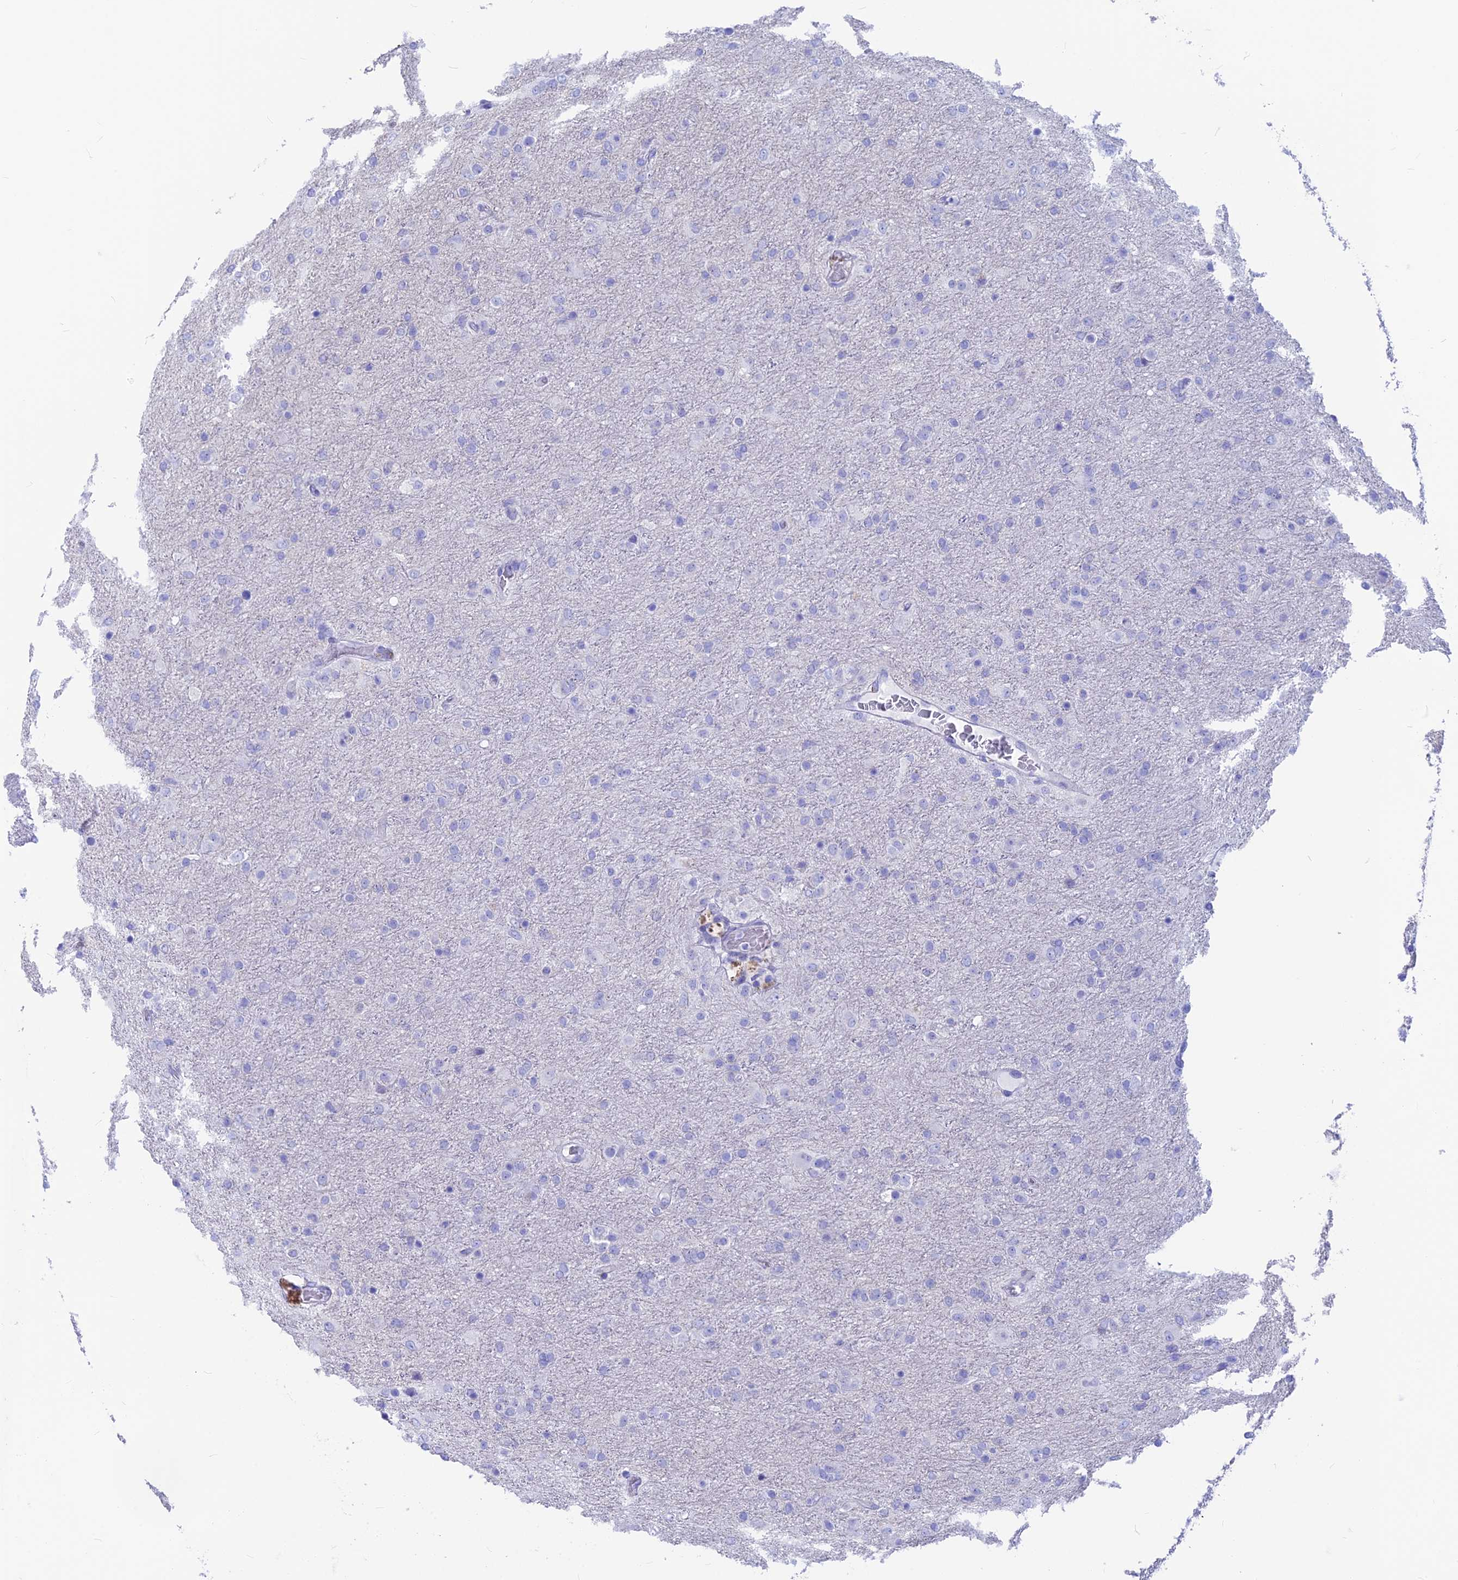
{"staining": {"intensity": "negative", "quantity": "none", "location": "none"}, "tissue": "glioma", "cell_type": "Tumor cells", "image_type": "cancer", "snomed": [{"axis": "morphology", "description": "Glioma, malignant, Low grade"}, {"axis": "topography", "description": "Brain"}], "caption": "Immunohistochemical staining of human malignant glioma (low-grade) displays no significant staining in tumor cells.", "gene": "GNGT2", "patient": {"sex": "male", "age": 65}}